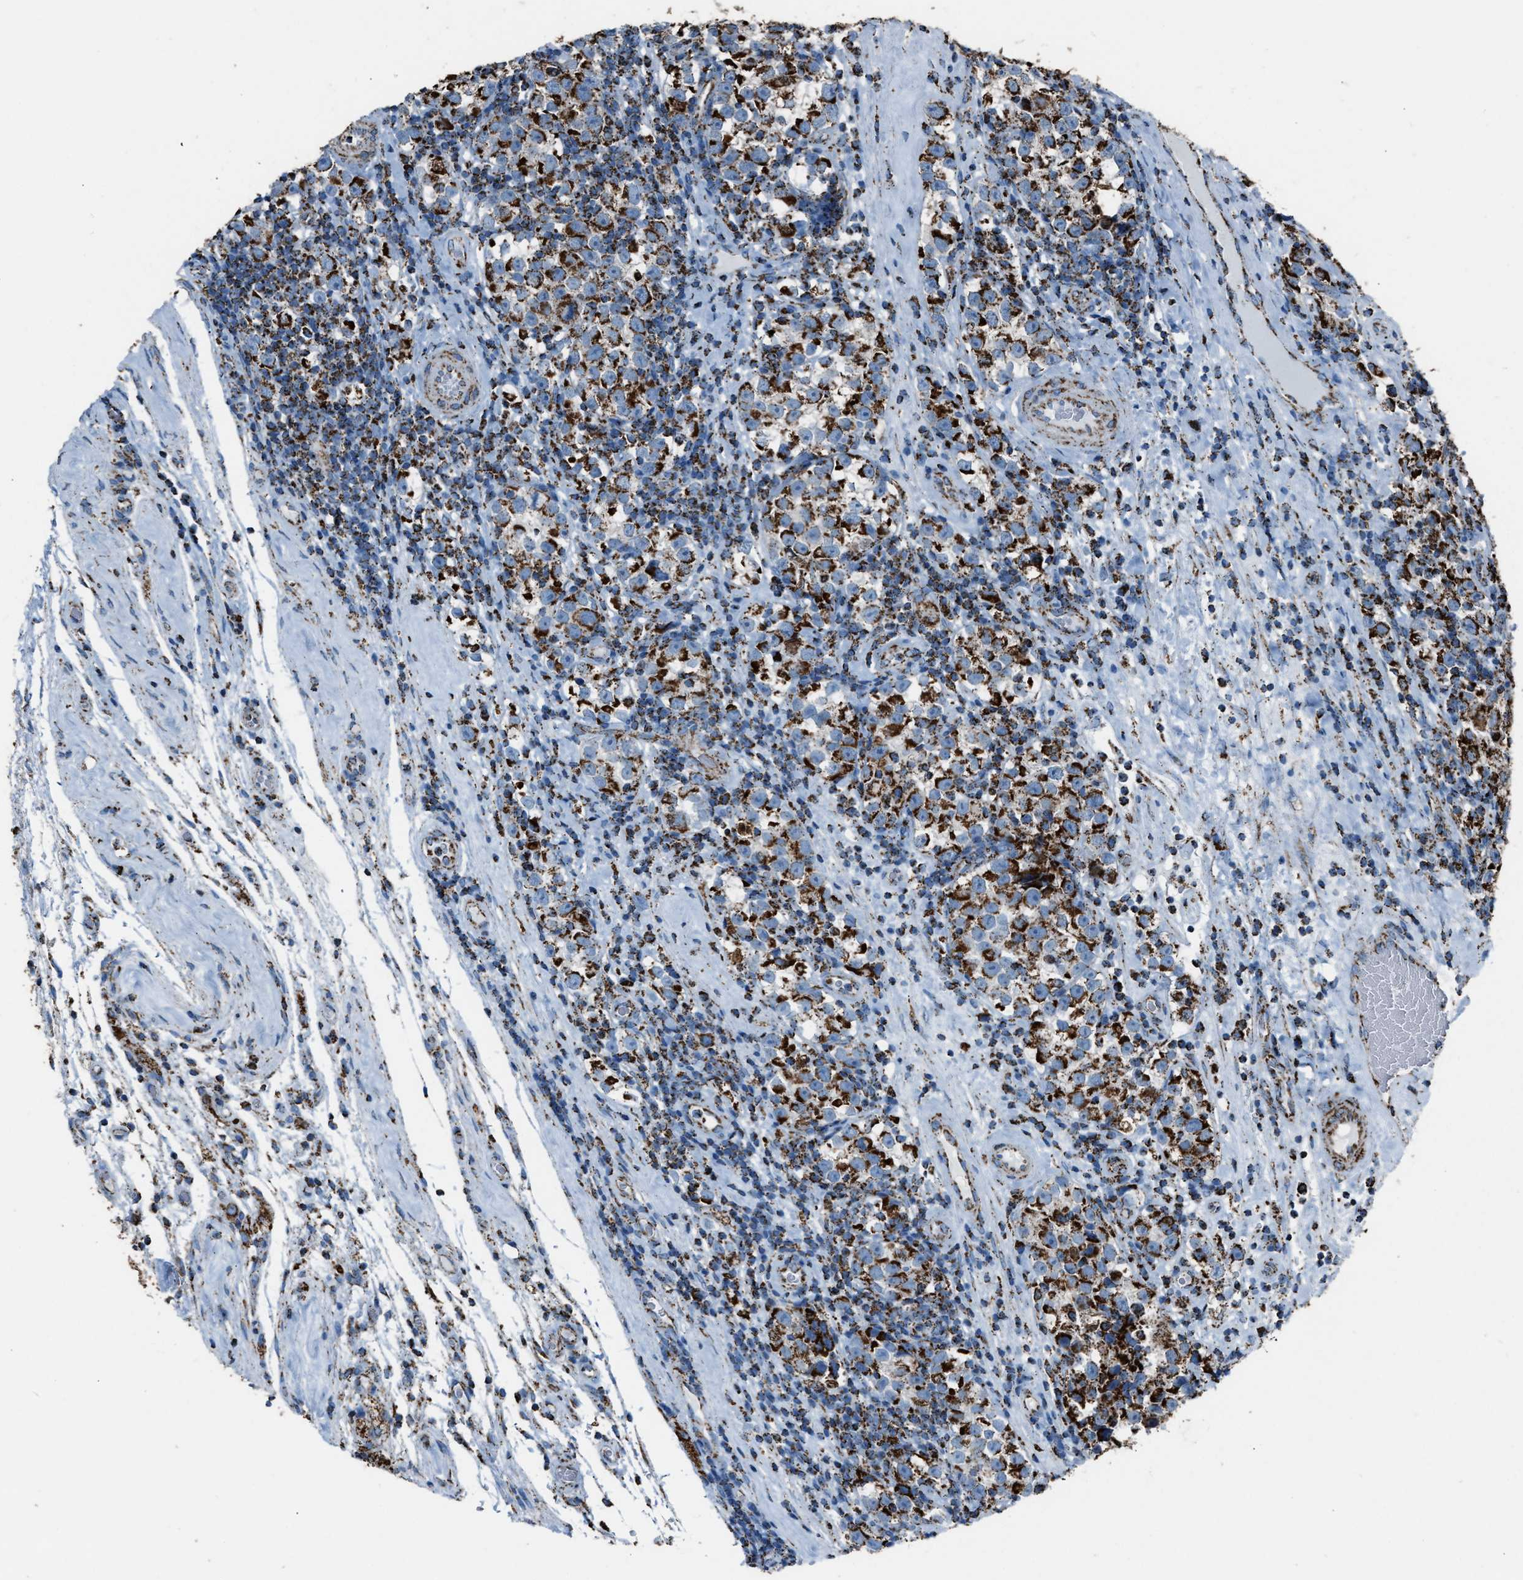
{"staining": {"intensity": "strong", "quantity": ">75%", "location": "cytoplasmic/membranous"}, "tissue": "testis cancer", "cell_type": "Tumor cells", "image_type": "cancer", "snomed": [{"axis": "morphology", "description": "Normal tissue, NOS"}, {"axis": "morphology", "description": "Seminoma, NOS"}, {"axis": "topography", "description": "Testis"}], "caption": "Protein expression analysis of seminoma (testis) displays strong cytoplasmic/membranous staining in approximately >75% of tumor cells.", "gene": "MDH2", "patient": {"sex": "male", "age": 43}}